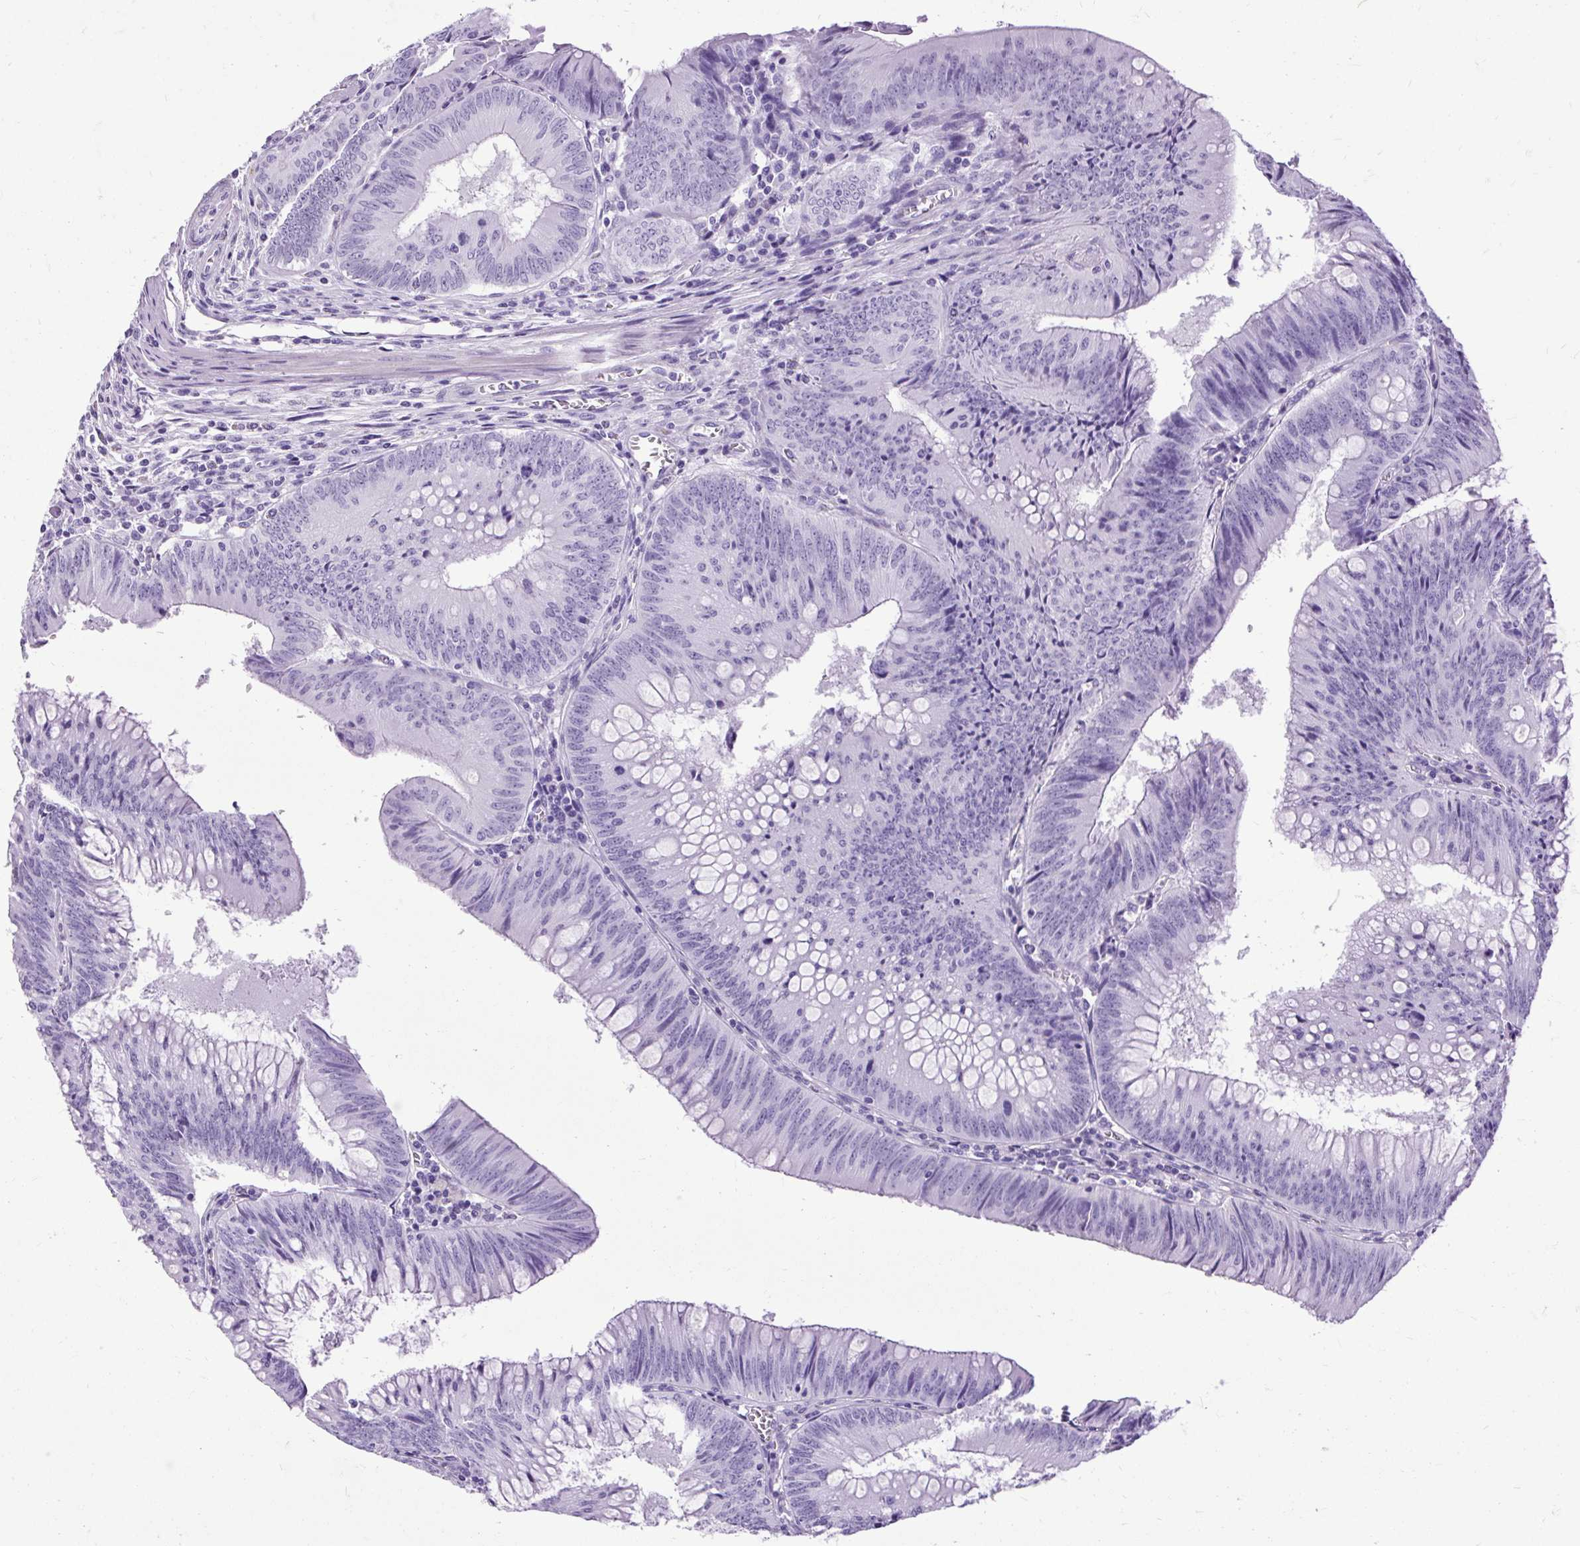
{"staining": {"intensity": "negative", "quantity": "none", "location": "none"}, "tissue": "colorectal cancer", "cell_type": "Tumor cells", "image_type": "cancer", "snomed": [{"axis": "morphology", "description": "Adenocarcinoma, NOS"}, {"axis": "topography", "description": "Rectum"}], "caption": "Immunohistochemistry histopathology image of adenocarcinoma (colorectal) stained for a protein (brown), which reveals no positivity in tumor cells. The staining was performed using DAB to visualize the protein expression in brown, while the nuclei were stained in blue with hematoxylin (Magnification: 20x).", "gene": "DPP6", "patient": {"sex": "female", "age": 72}}